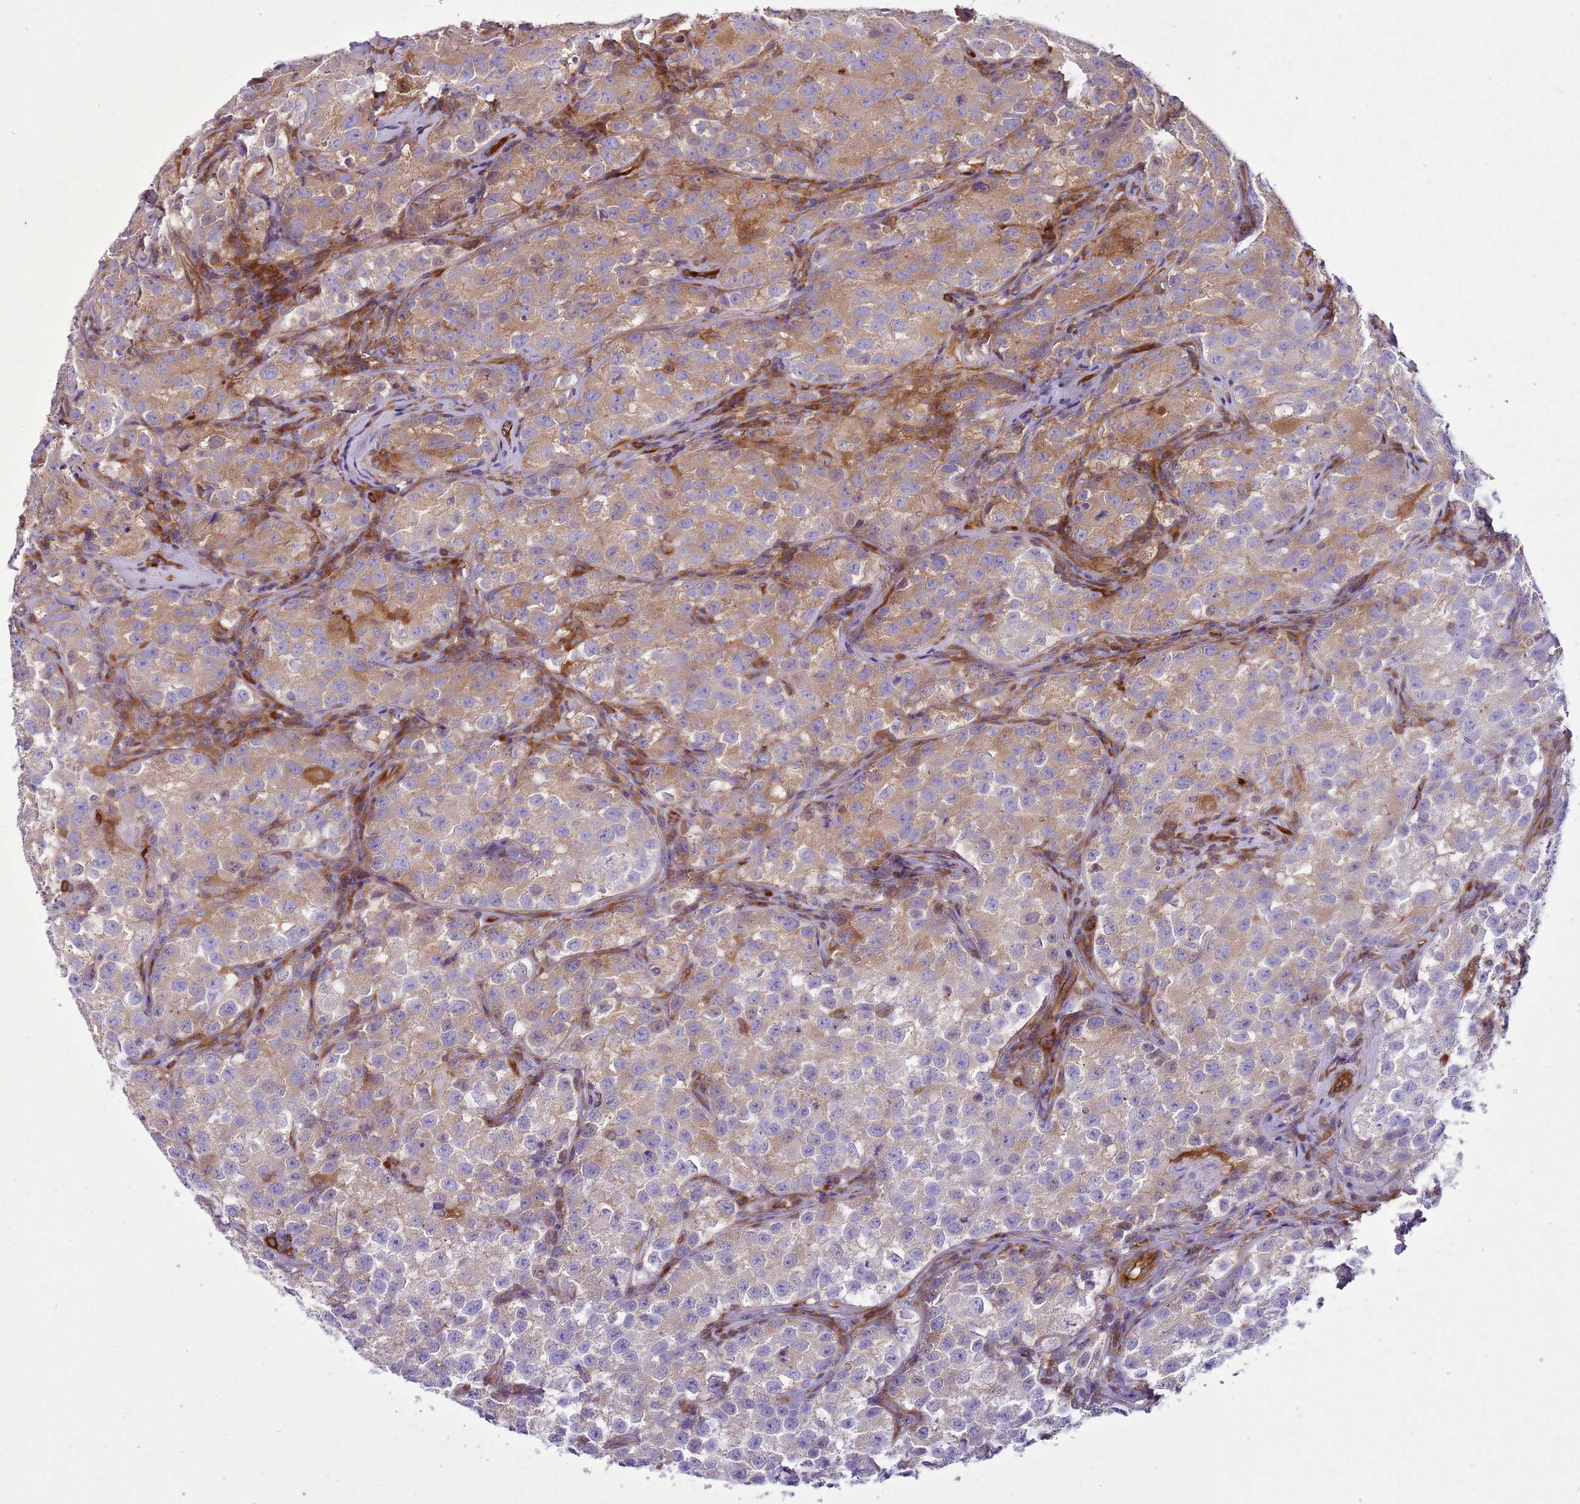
{"staining": {"intensity": "weak", "quantity": "25%-75%", "location": "cytoplasmic/membranous"}, "tissue": "testis cancer", "cell_type": "Tumor cells", "image_type": "cancer", "snomed": [{"axis": "morphology", "description": "Seminoma, NOS"}, {"axis": "morphology", "description": "Carcinoma, Embryonal, NOS"}, {"axis": "topography", "description": "Testis"}], "caption": "A brown stain highlights weak cytoplasmic/membranous positivity of a protein in human seminoma (testis) tumor cells. (DAB (3,3'-diaminobenzidine) IHC, brown staining for protein, blue staining for nuclei).", "gene": "SNX21", "patient": {"sex": "male", "age": 43}}